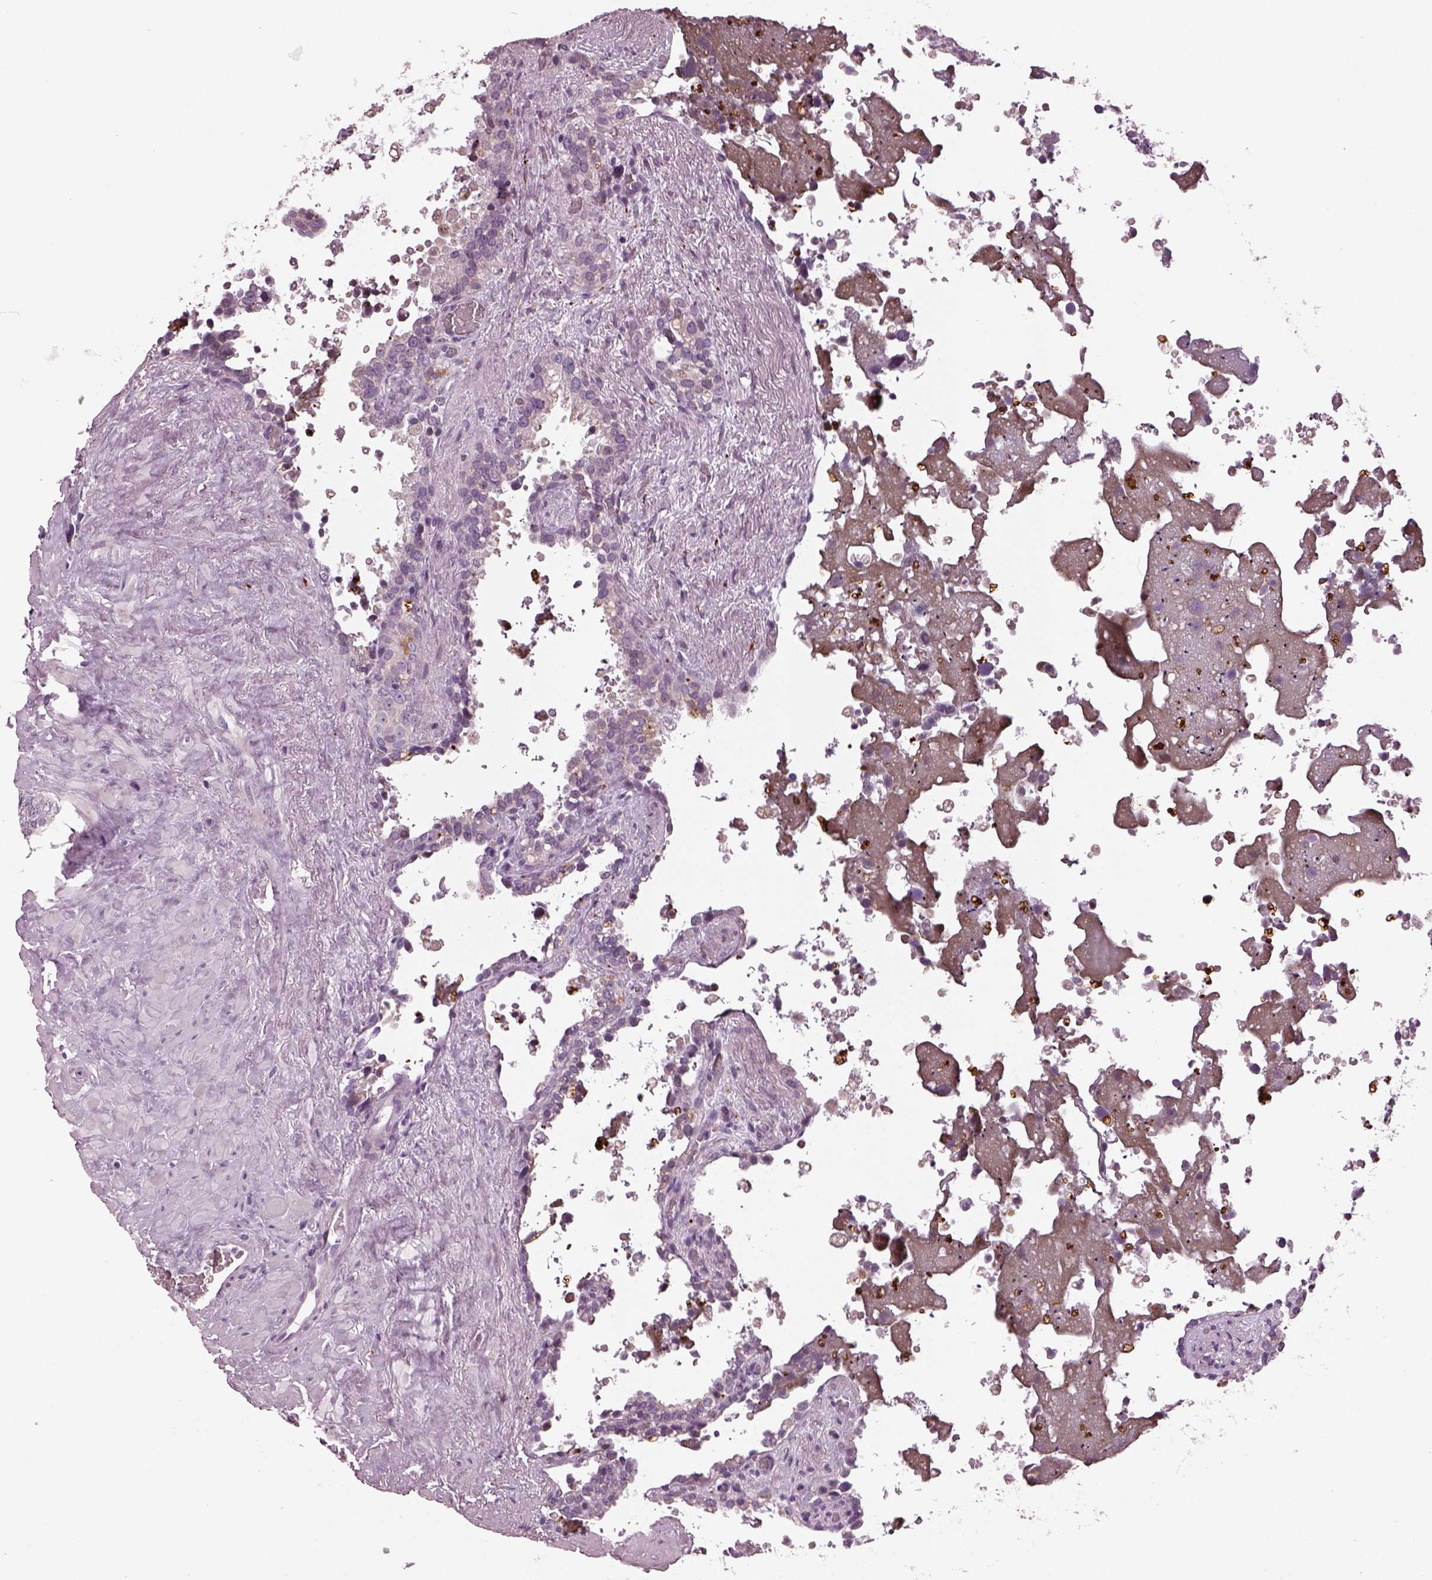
{"staining": {"intensity": "negative", "quantity": "none", "location": "none"}, "tissue": "seminal vesicle", "cell_type": "Glandular cells", "image_type": "normal", "snomed": [{"axis": "morphology", "description": "Normal tissue, NOS"}, {"axis": "topography", "description": "Seminal veicle"}], "caption": "Immunohistochemistry photomicrograph of unremarkable seminal vesicle: human seminal vesicle stained with DAB (3,3'-diaminobenzidine) shows no significant protein positivity in glandular cells.", "gene": "PRR9", "patient": {"sex": "male", "age": 71}}